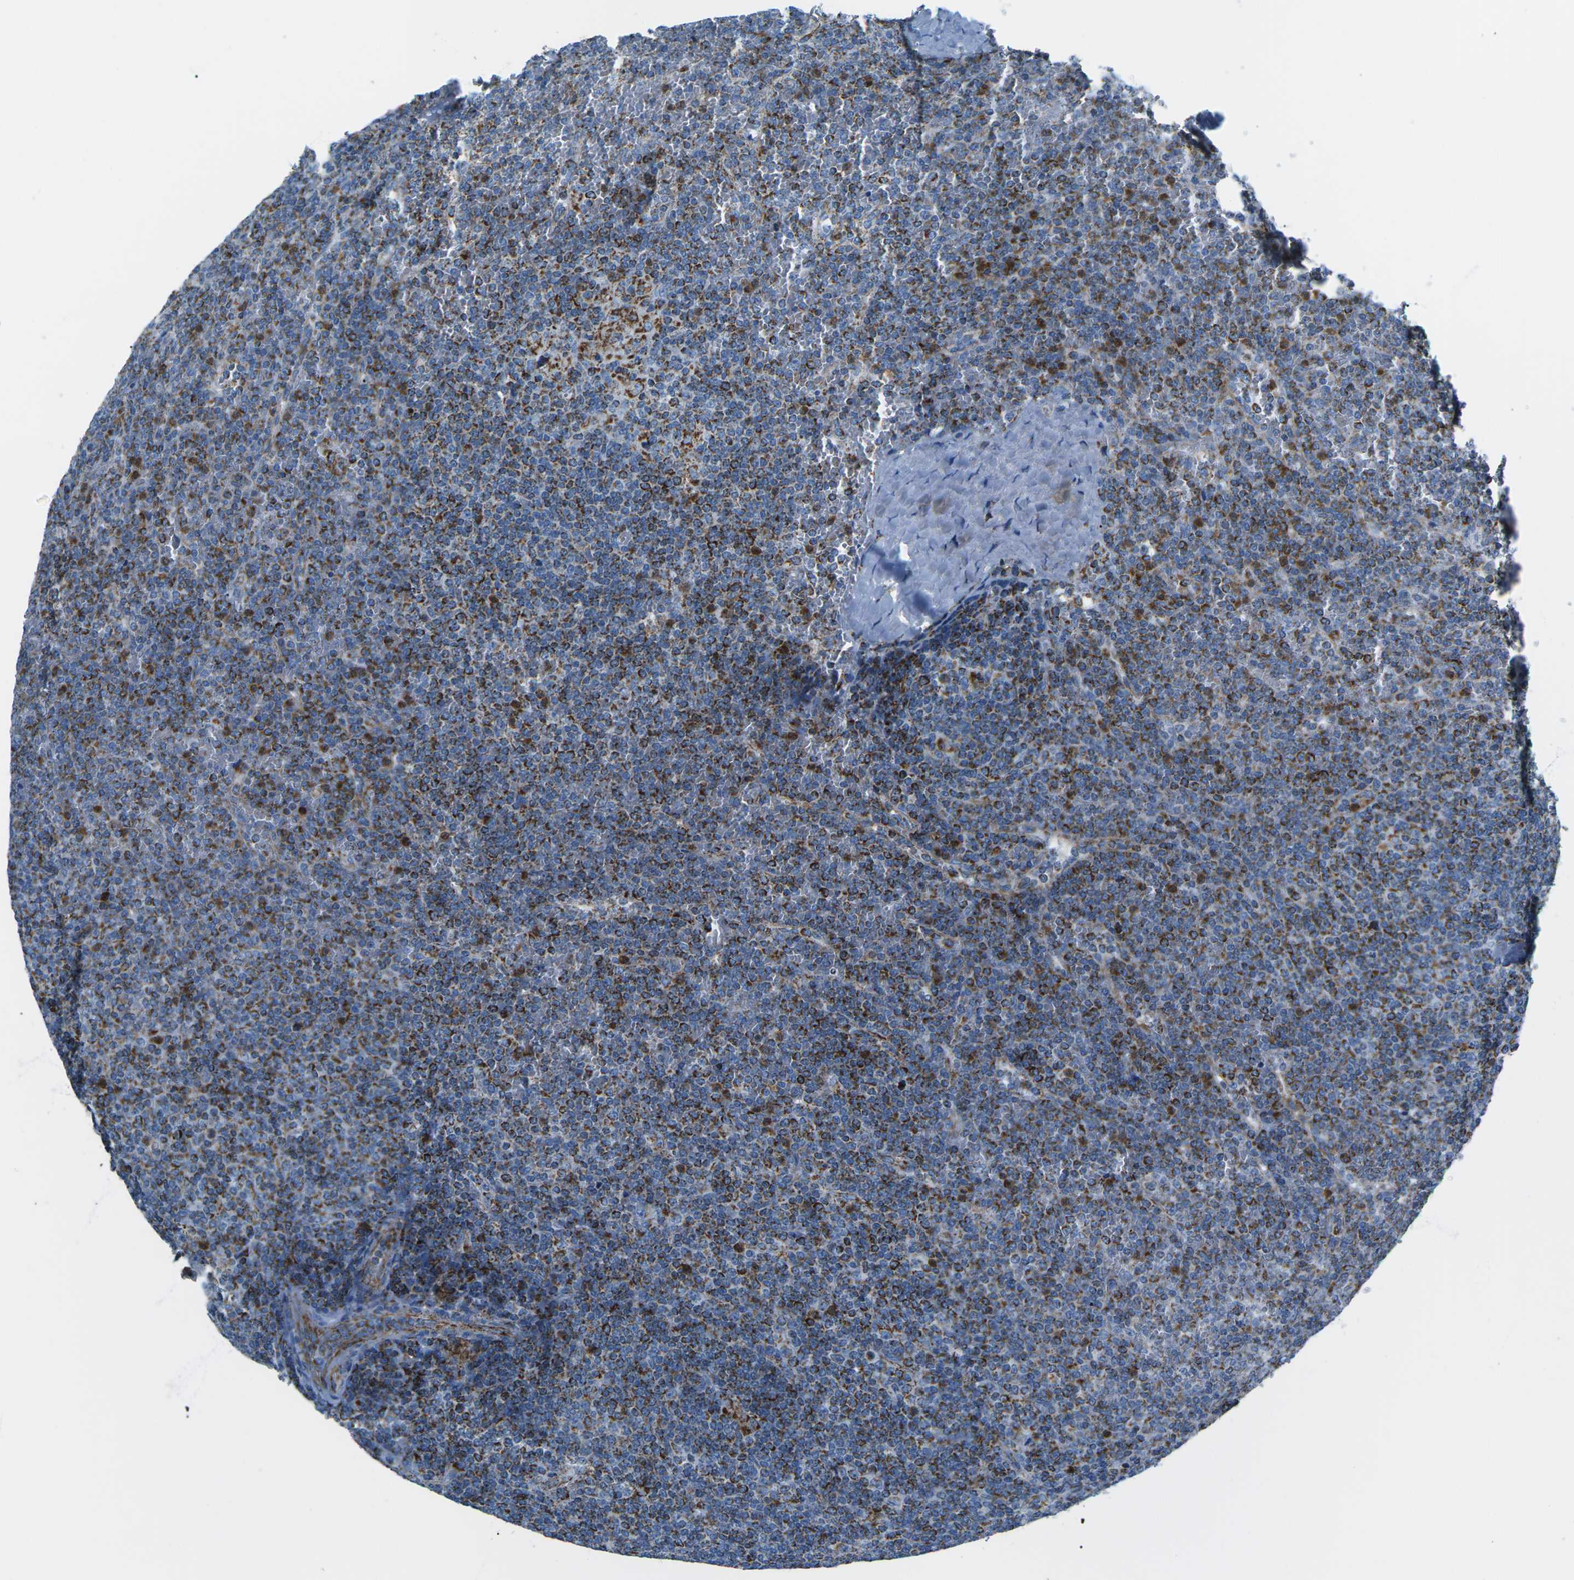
{"staining": {"intensity": "strong", "quantity": "25%-75%", "location": "cytoplasmic/membranous"}, "tissue": "lymphoma", "cell_type": "Tumor cells", "image_type": "cancer", "snomed": [{"axis": "morphology", "description": "Malignant lymphoma, non-Hodgkin's type, Low grade"}, {"axis": "topography", "description": "Spleen"}], "caption": "A brown stain highlights strong cytoplasmic/membranous staining of a protein in human malignant lymphoma, non-Hodgkin's type (low-grade) tumor cells. (DAB IHC with brightfield microscopy, high magnification).", "gene": "COX6C", "patient": {"sex": "female", "age": 19}}